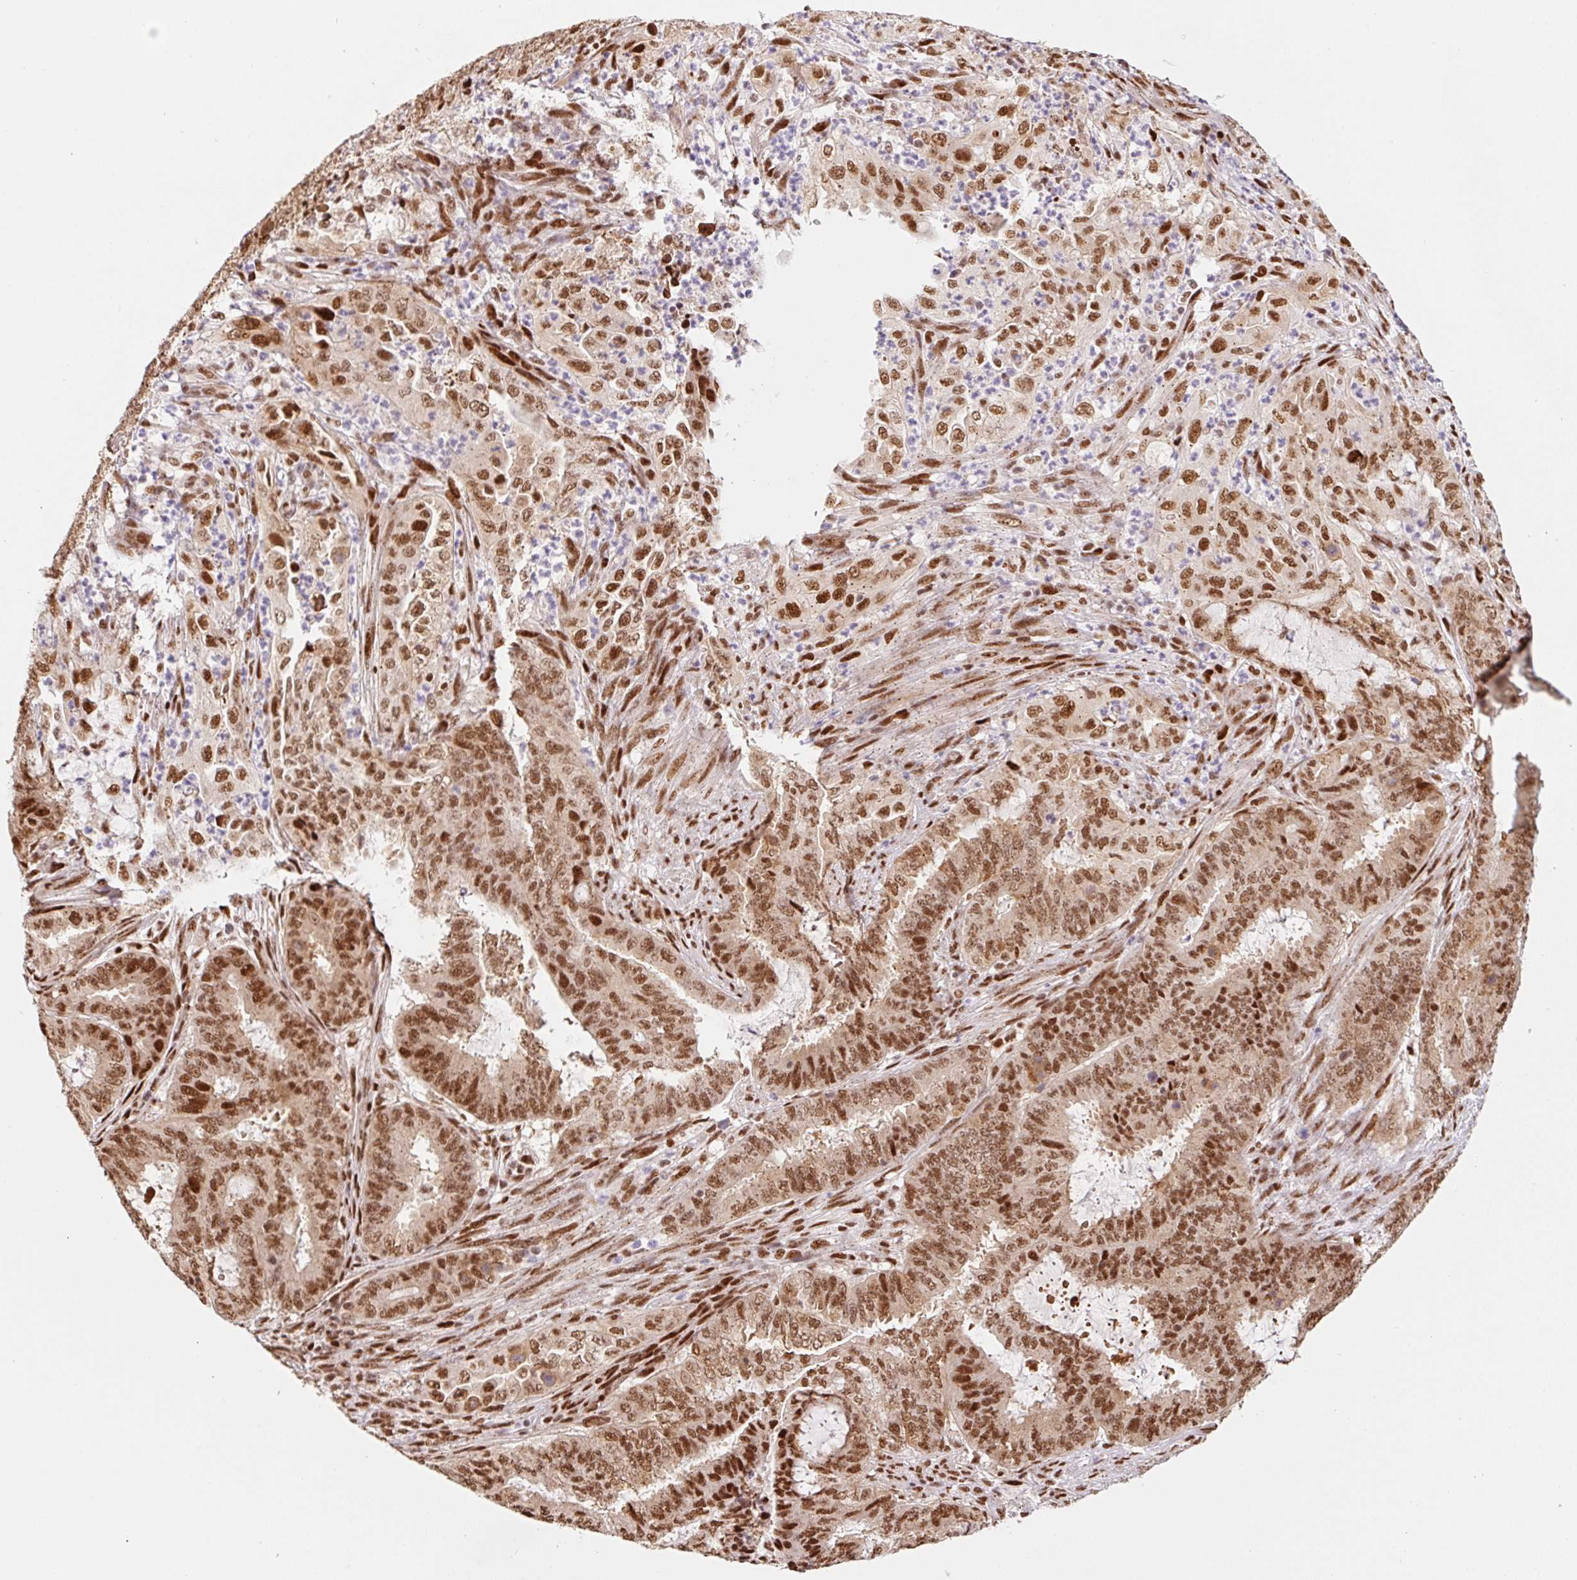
{"staining": {"intensity": "strong", "quantity": ">75%", "location": "cytoplasmic/membranous,nuclear"}, "tissue": "endometrial cancer", "cell_type": "Tumor cells", "image_type": "cancer", "snomed": [{"axis": "morphology", "description": "Adenocarcinoma, NOS"}, {"axis": "topography", "description": "Endometrium"}], "caption": "Immunohistochemical staining of human endometrial adenocarcinoma exhibits high levels of strong cytoplasmic/membranous and nuclear protein staining in about >75% of tumor cells.", "gene": "GPR139", "patient": {"sex": "female", "age": 51}}